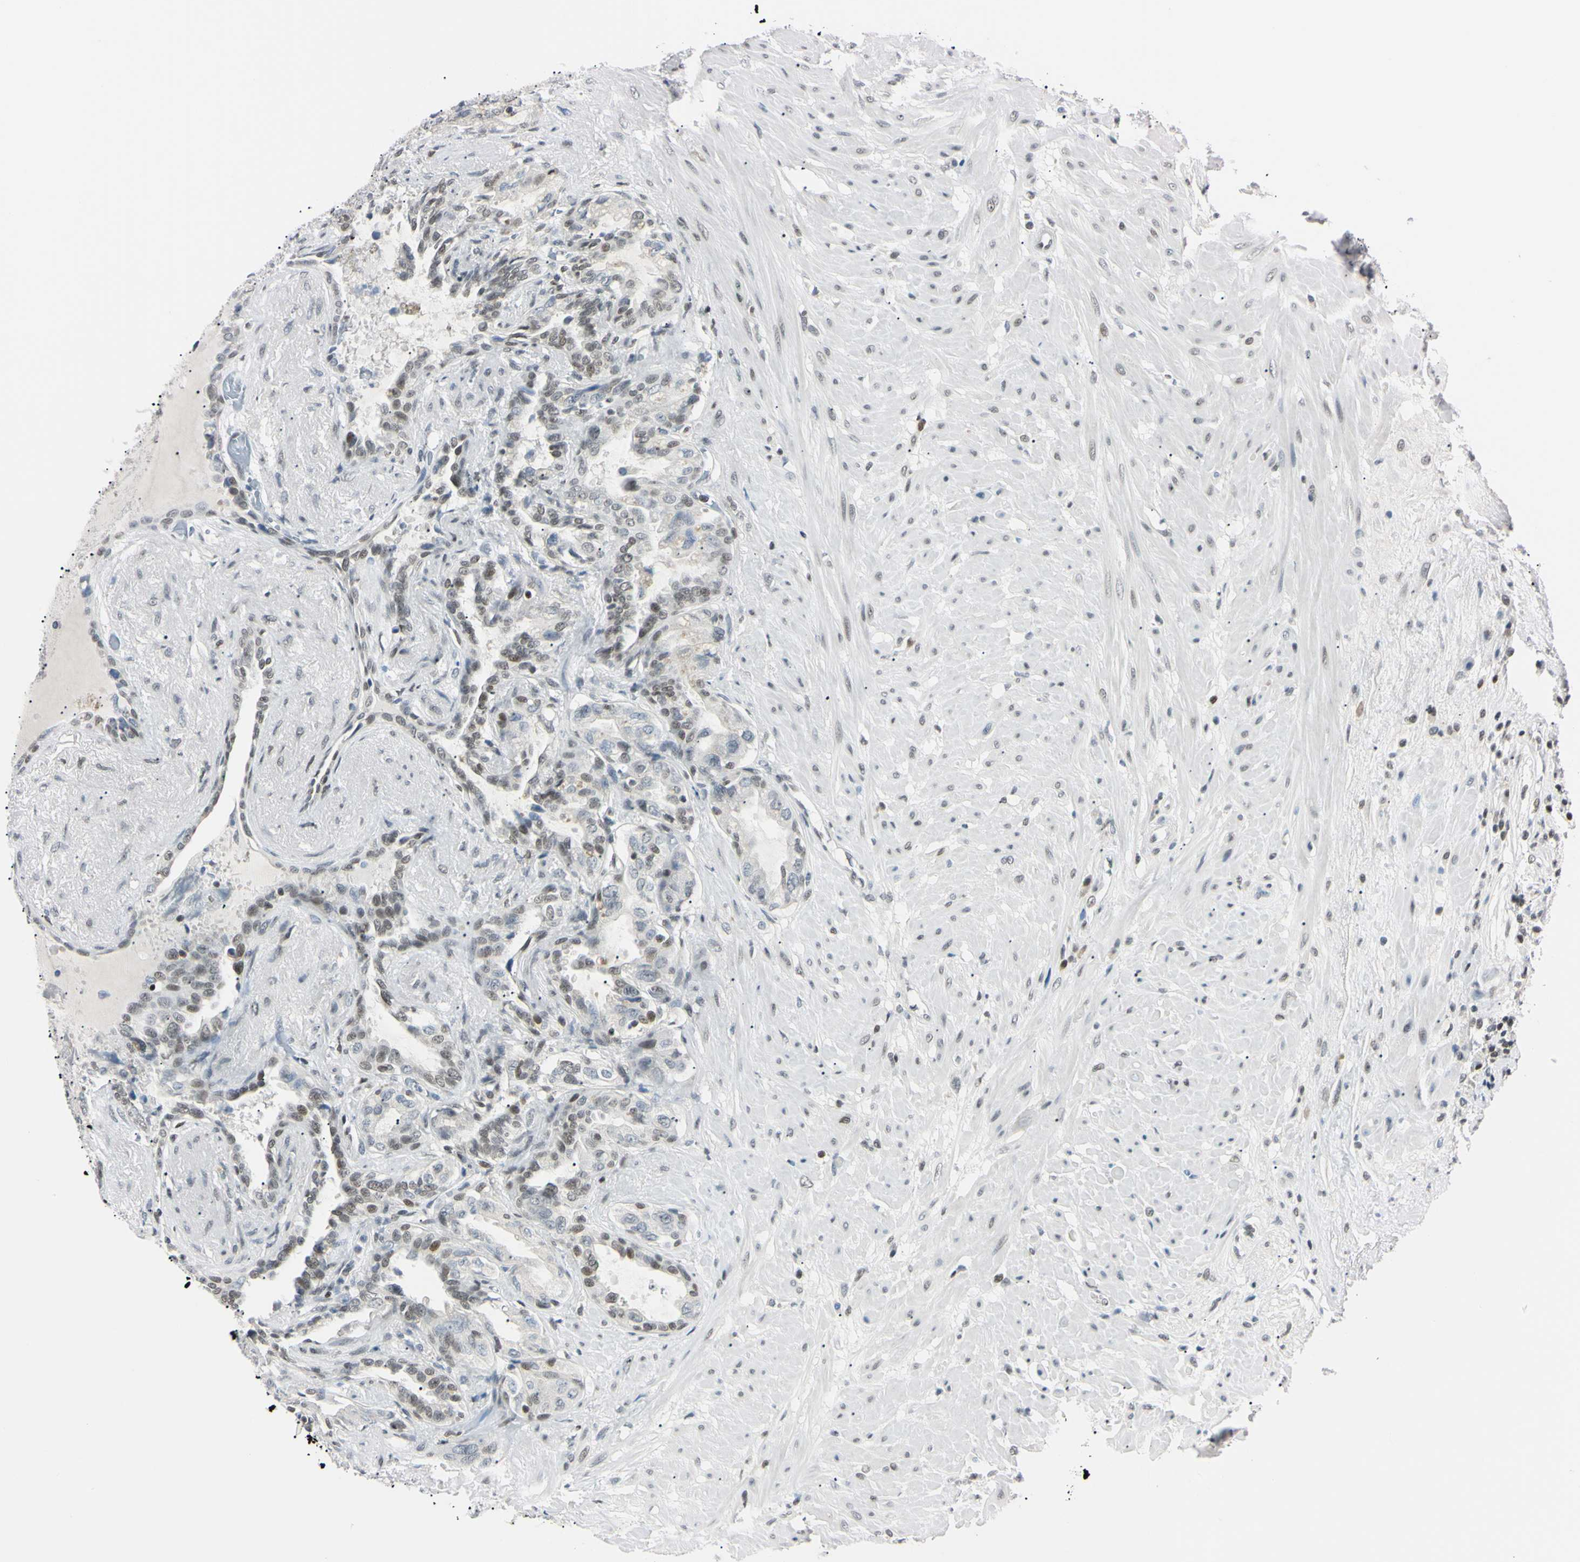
{"staining": {"intensity": "weak", "quantity": "<25%", "location": "nuclear"}, "tissue": "seminal vesicle", "cell_type": "Glandular cells", "image_type": "normal", "snomed": [{"axis": "morphology", "description": "Normal tissue, NOS"}, {"axis": "topography", "description": "Seminal veicle"}], "caption": "DAB (3,3'-diaminobenzidine) immunohistochemical staining of normal seminal vesicle reveals no significant expression in glandular cells. The staining is performed using DAB brown chromogen with nuclei counter-stained in using hematoxylin.", "gene": "C1orf174", "patient": {"sex": "male", "age": 61}}